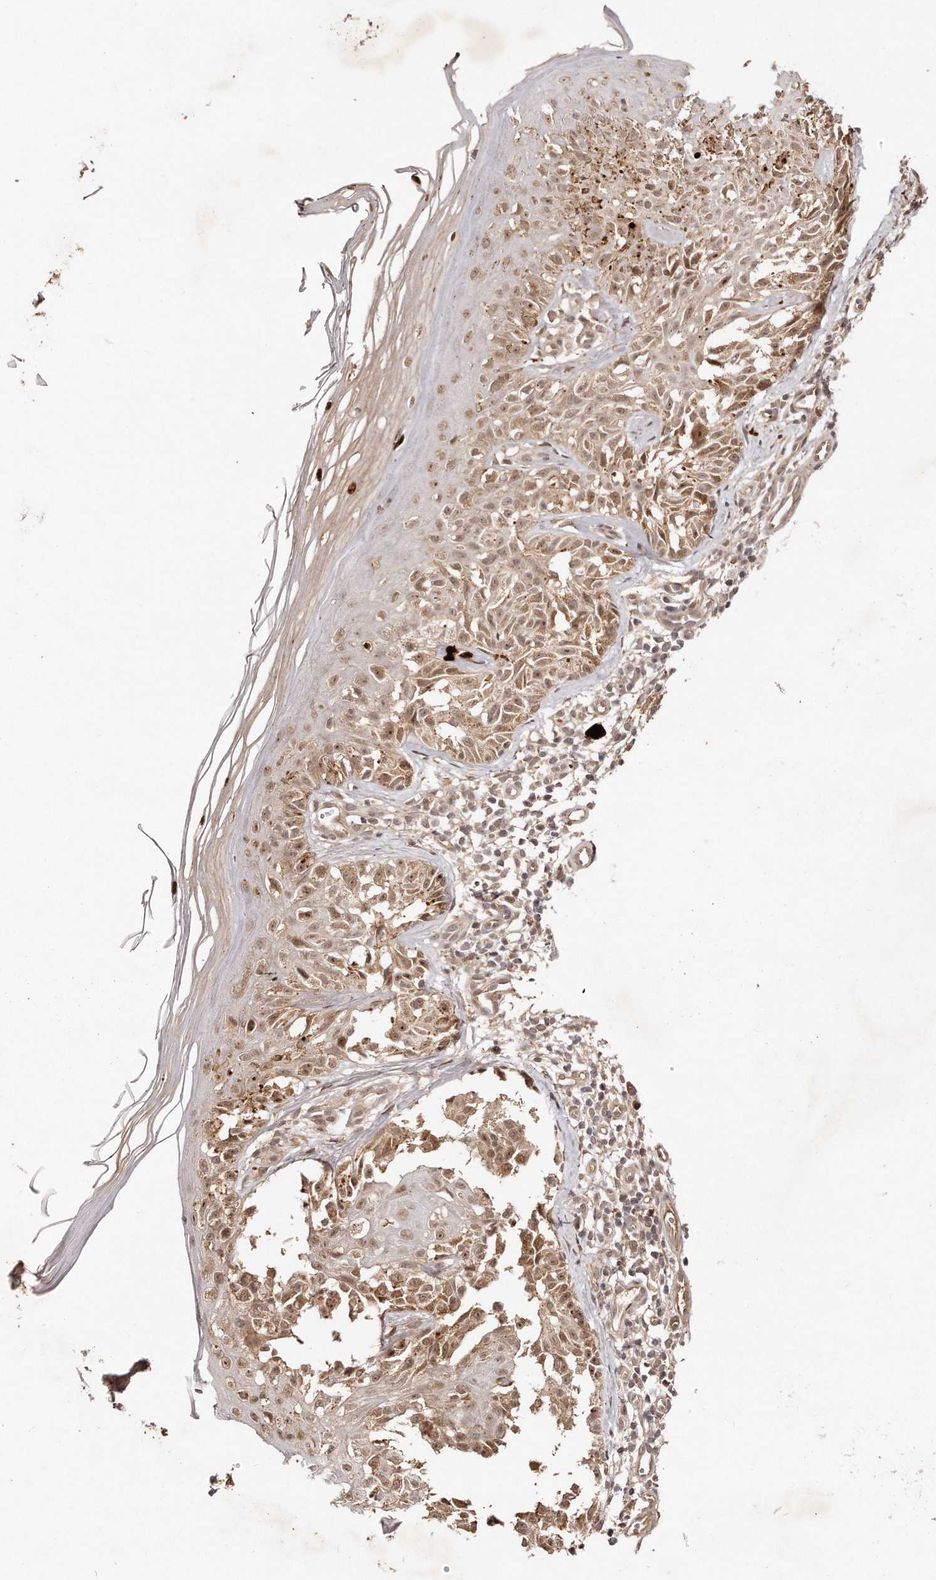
{"staining": {"intensity": "weak", "quantity": ">75%", "location": "cytoplasmic/membranous,nuclear"}, "tissue": "melanoma", "cell_type": "Tumor cells", "image_type": "cancer", "snomed": [{"axis": "morphology", "description": "Malignant melanoma, NOS"}, {"axis": "topography", "description": "Skin"}], "caption": "Approximately >75% of tumor cells in malignant melanoma exhibit weak cytoplasmic/membranous and nuclear protein expression as visualized by brown immunohistochemical staining.", "gene": "SOX4", "patient": {"sex": "female", "age": 50}}